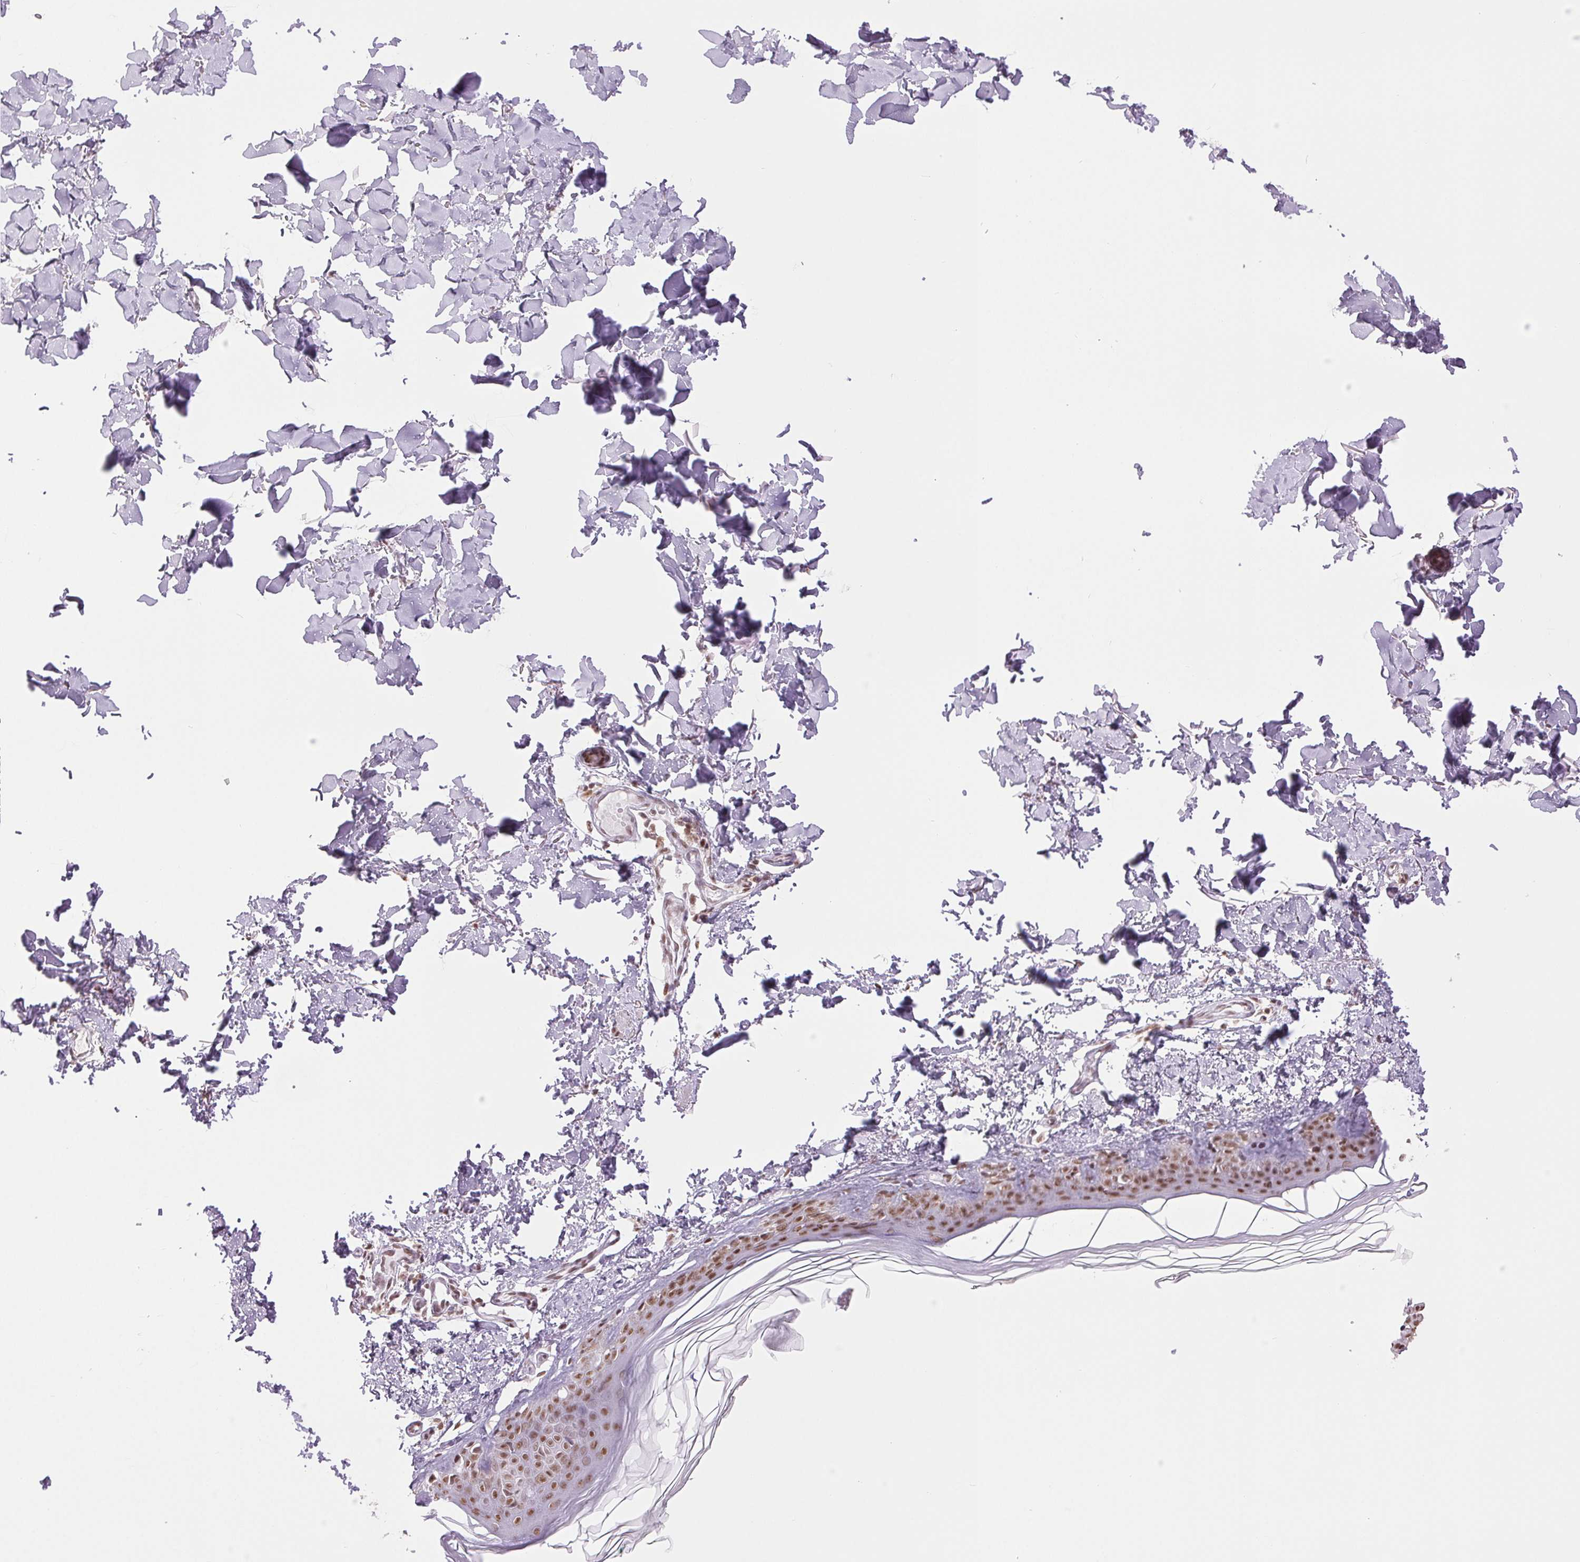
{"staining": {"intensity": "weak", "quantity": ">75%", "location": "nuclear"}, "tissue": "skin", "cell_type": "Fibroblasts", "image_type": "normal", "snomed": [{"axis": "morphology", "description": "Normal tissue, NOS"}, {"axis": "topography", "description": "Skin"}, {"axis": "topography", "description": "Peripheral nerve tissue"}], "caption": "This is a histology image of IHC staining of normal skin, which shows weak staining in the nuclear of fibroblasts.", "gene": "ZFR2", "patient": {"sex": "female", "age": 45}}